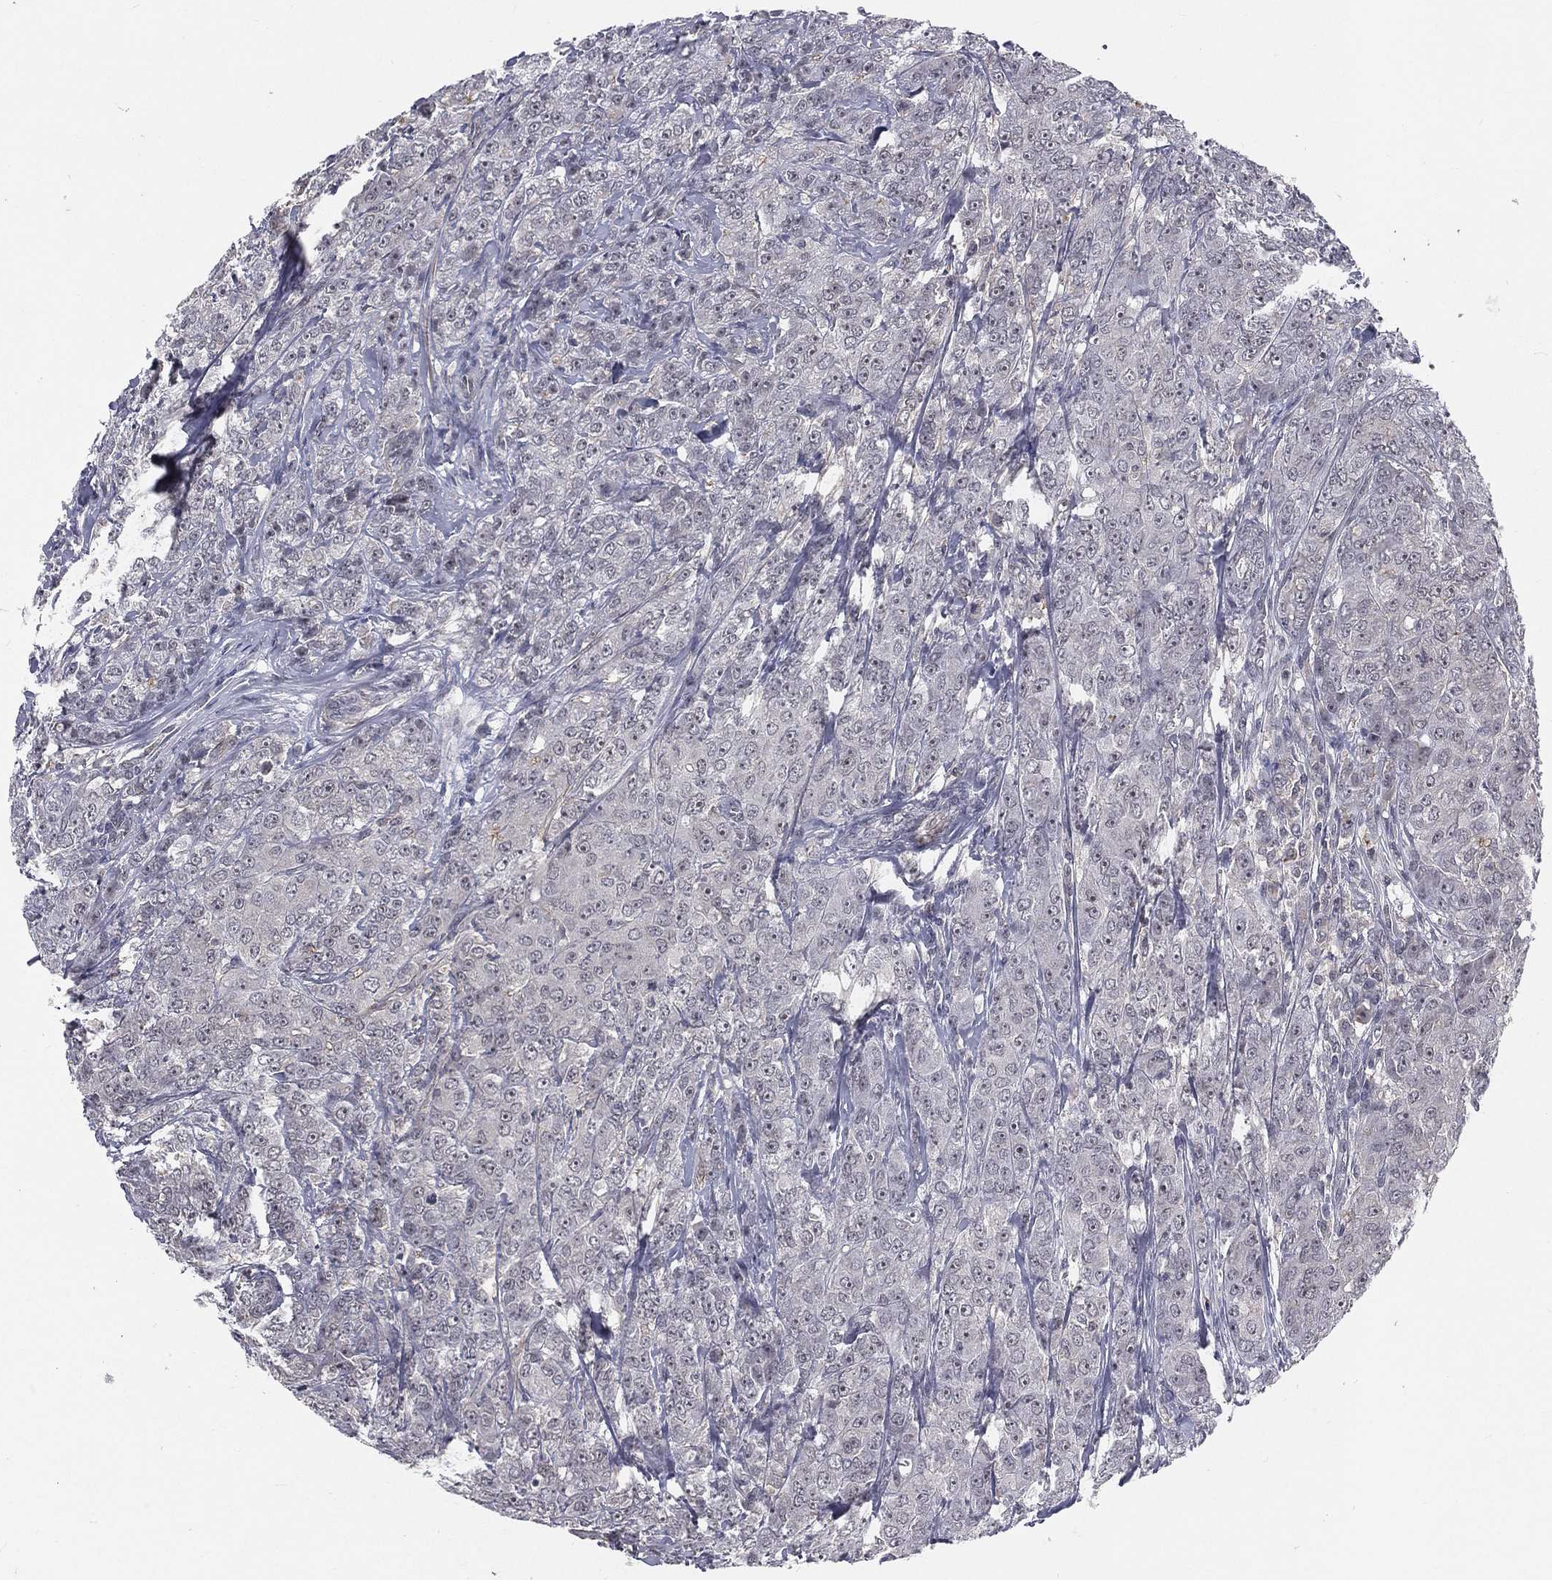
{"staining": {"intensity": "negative", "quantity": "none", "location": "none"}, "tissue": "breast cancer", "cell_type": "Tumor cells", "image_type": "cancer", "snomed": [{"axis": "morphology", "description": "Duct carcinoma"}, {"axis": "topography", "description": "Breast"}], "caption": "An image of human breast cancer (invasive ductal carcinoma) is negative for staining in tumor cells.", "gene": "MORC2", "patient": {"sex": "female", "age": 43}}